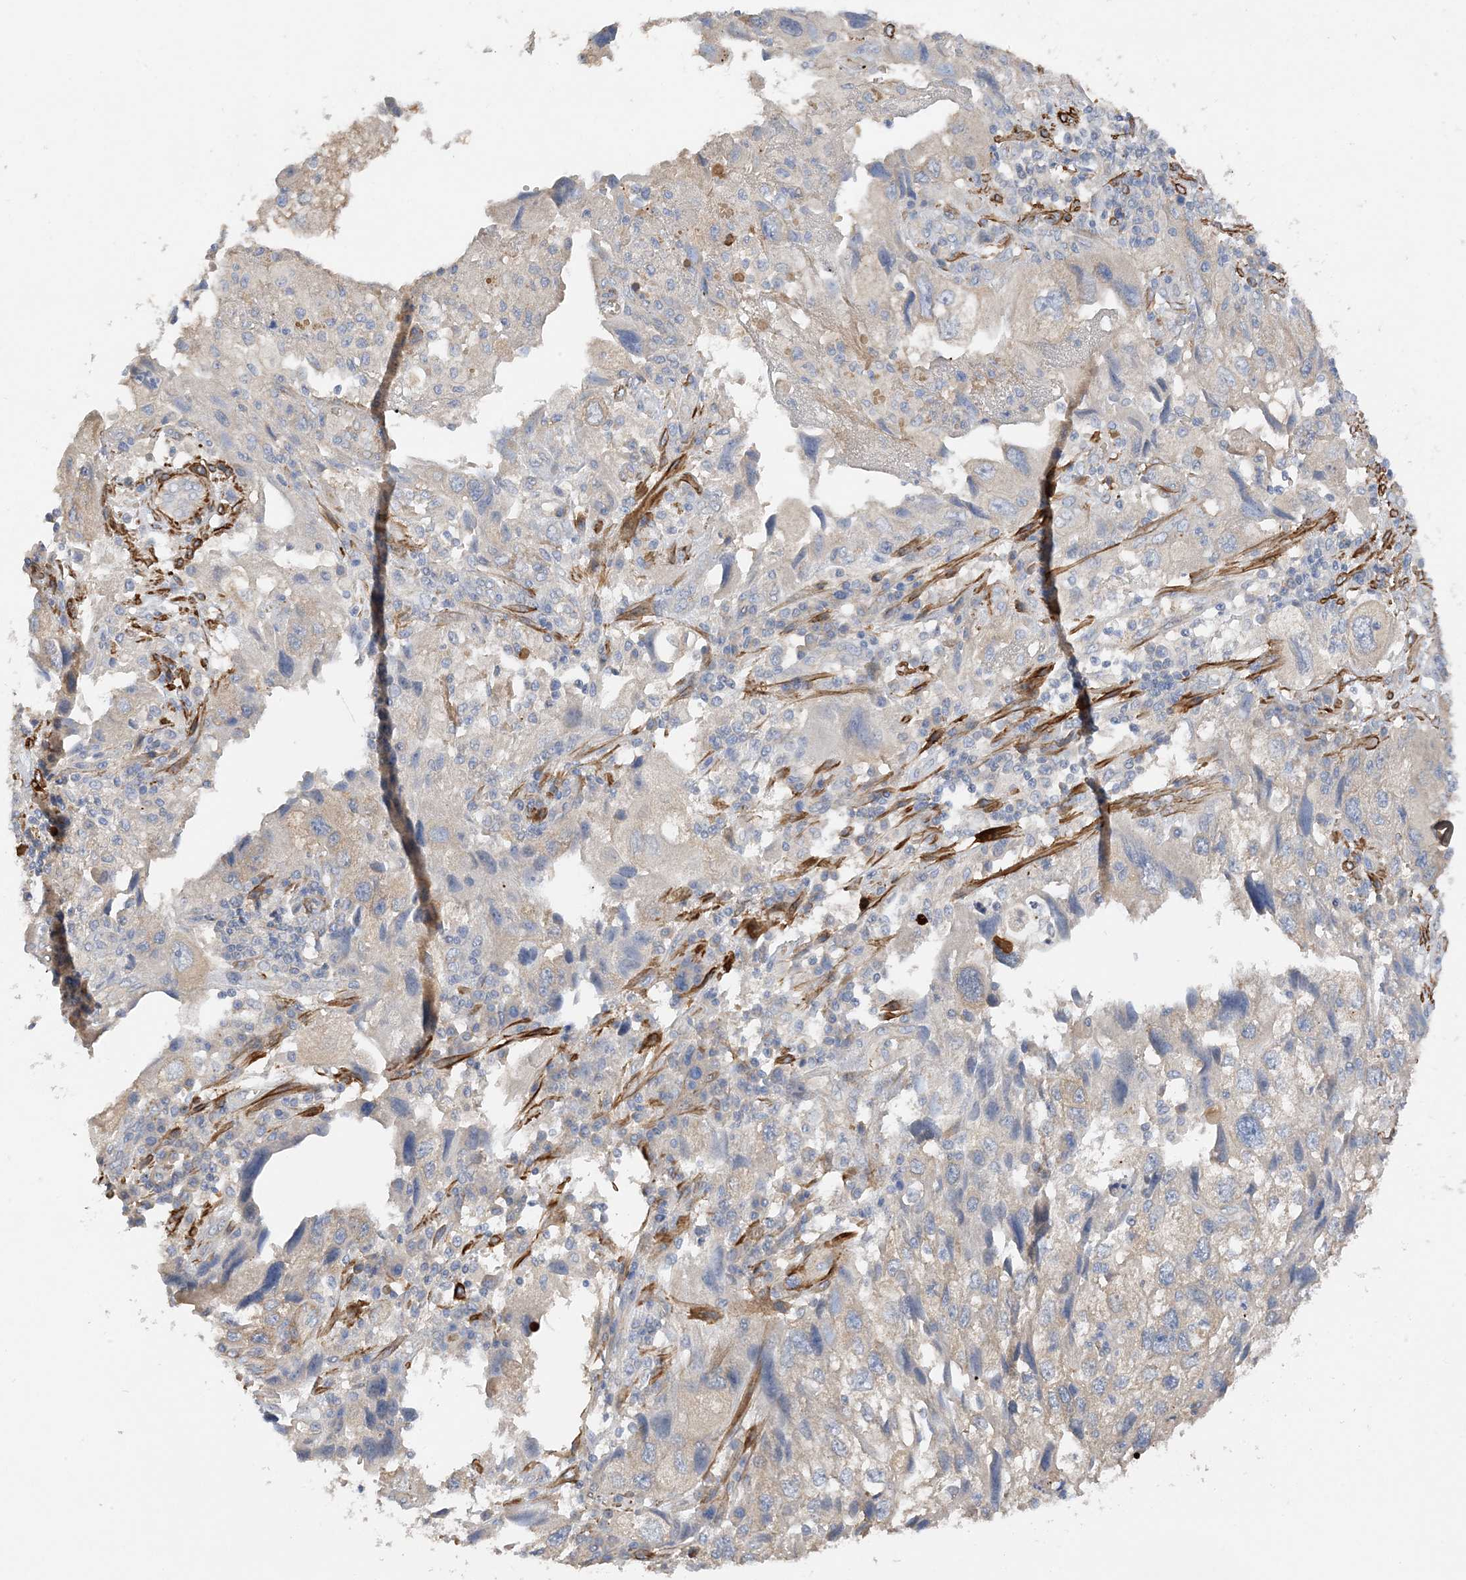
{"staining": {"intensity": "weak", "quantity": "<25%", "location": "cytoplasmic/membranous"}, "tissue": "endometrial cancer", "cell_type": "Tumor cells", "image_type": "cancer", "snomed": [{"axis": "morphology", "description": "Adenocarcinoma, NOS"}, {"axis": "topography", "description": "Endometrium"}], "caption": "Adenocarcinoma (endometrial) was stained to show a protein in brown. There is no significant staining in tumor cells.", "gene": "KIFBP", "patient": {"sex": "female", "age": 49}}